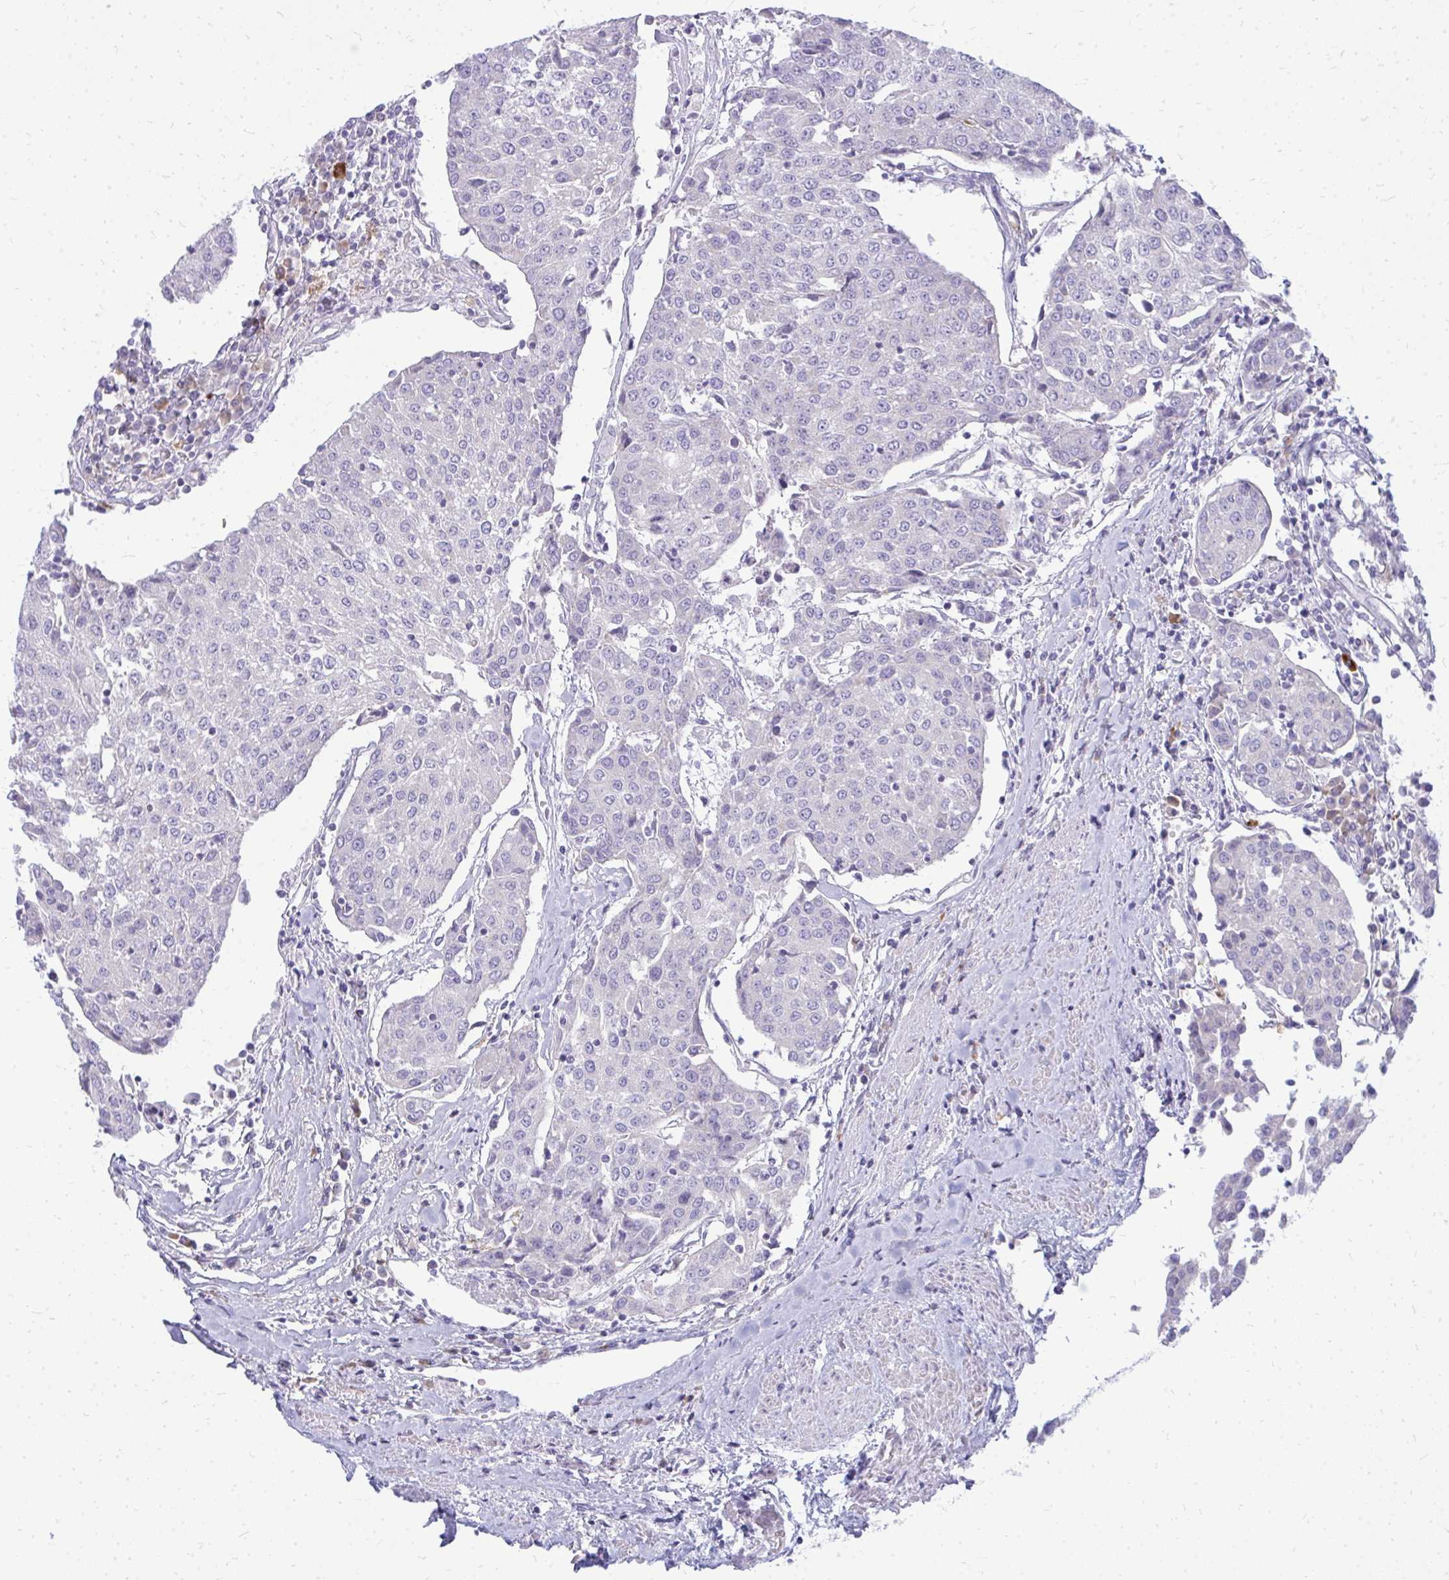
{"staining": {"intensity": "negative", "quantity": "none", "location": "none"}, "tissue": "urothelial cancer", "cell_type": "Tumor cells", "image_type": "cancer", "snomed": [{"axis": "morphology", "description": "Urothelial carcinoma, High grade"}, {"axis": "topography", "description": "Urinary bladder"}], "caption": "DAB (3,3'-diaminobenzidine) immunohistochemical staining of urothelial carcinoma (high-grade) reveals no significant expression in tumor cells.", "gene": "TSPEAR", "patient": {"sex": "female", "age": 85}}